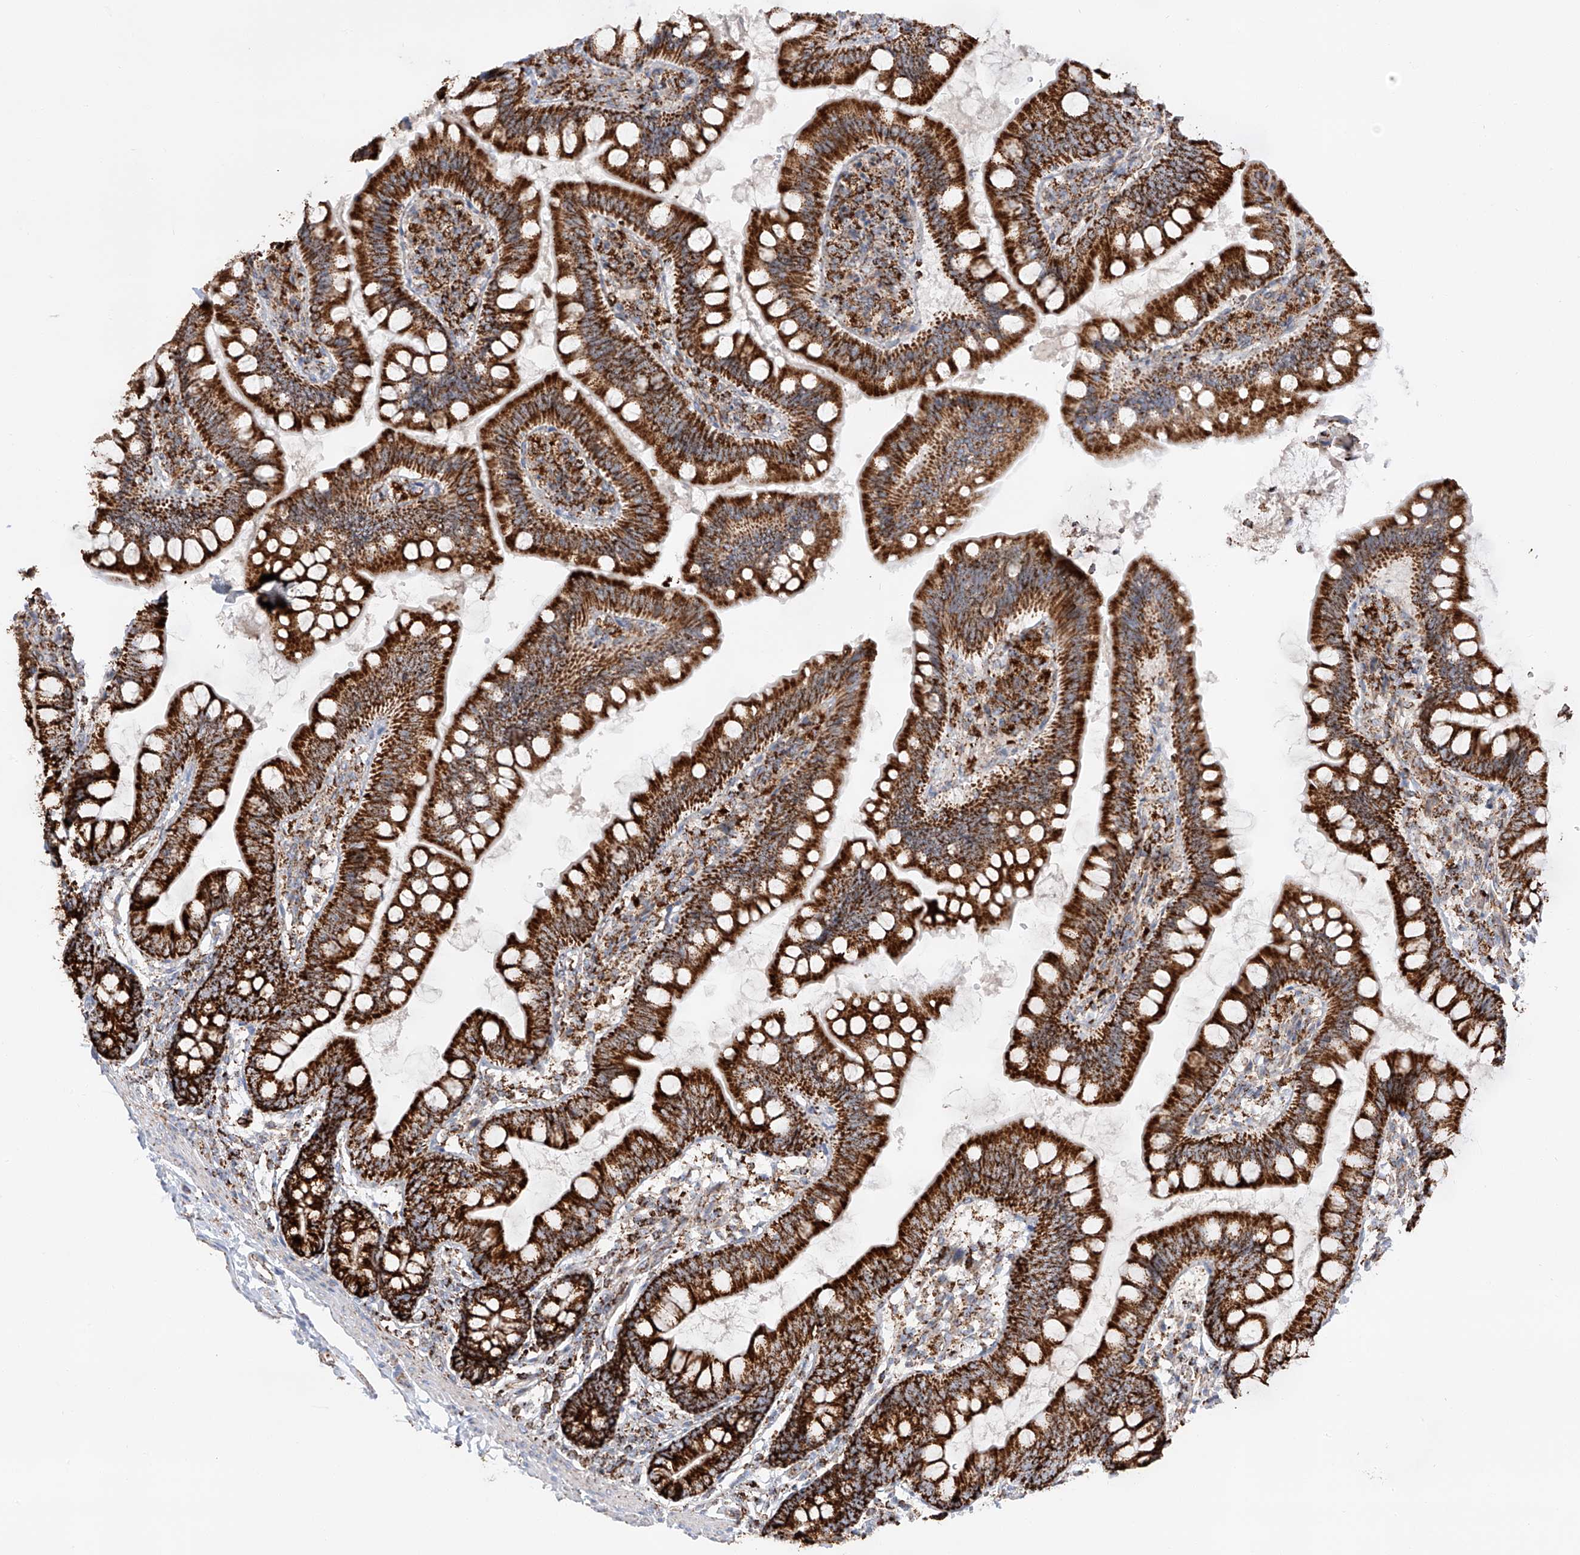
{"staining": {"intensity": "strong", "quantity": ">75%", "location": "cytoplasmic/membranous"}, "tissue": "small intestine", "cell_type": "Glandular cells", "image_type": "normal", "snomed": [{"axis": "morphology", "description": "Normal tissue, NOS"}, {"axis": "topography", "description": "Small intestine"}], "caption": "Immunohistochemistry of normal human small intestine displays high levels of strong cytoplasmic/membranous positivity in approximately >75% of glandular cells.", "gene": "TTC27", "patient": {"sex": "male", "age": 7}}